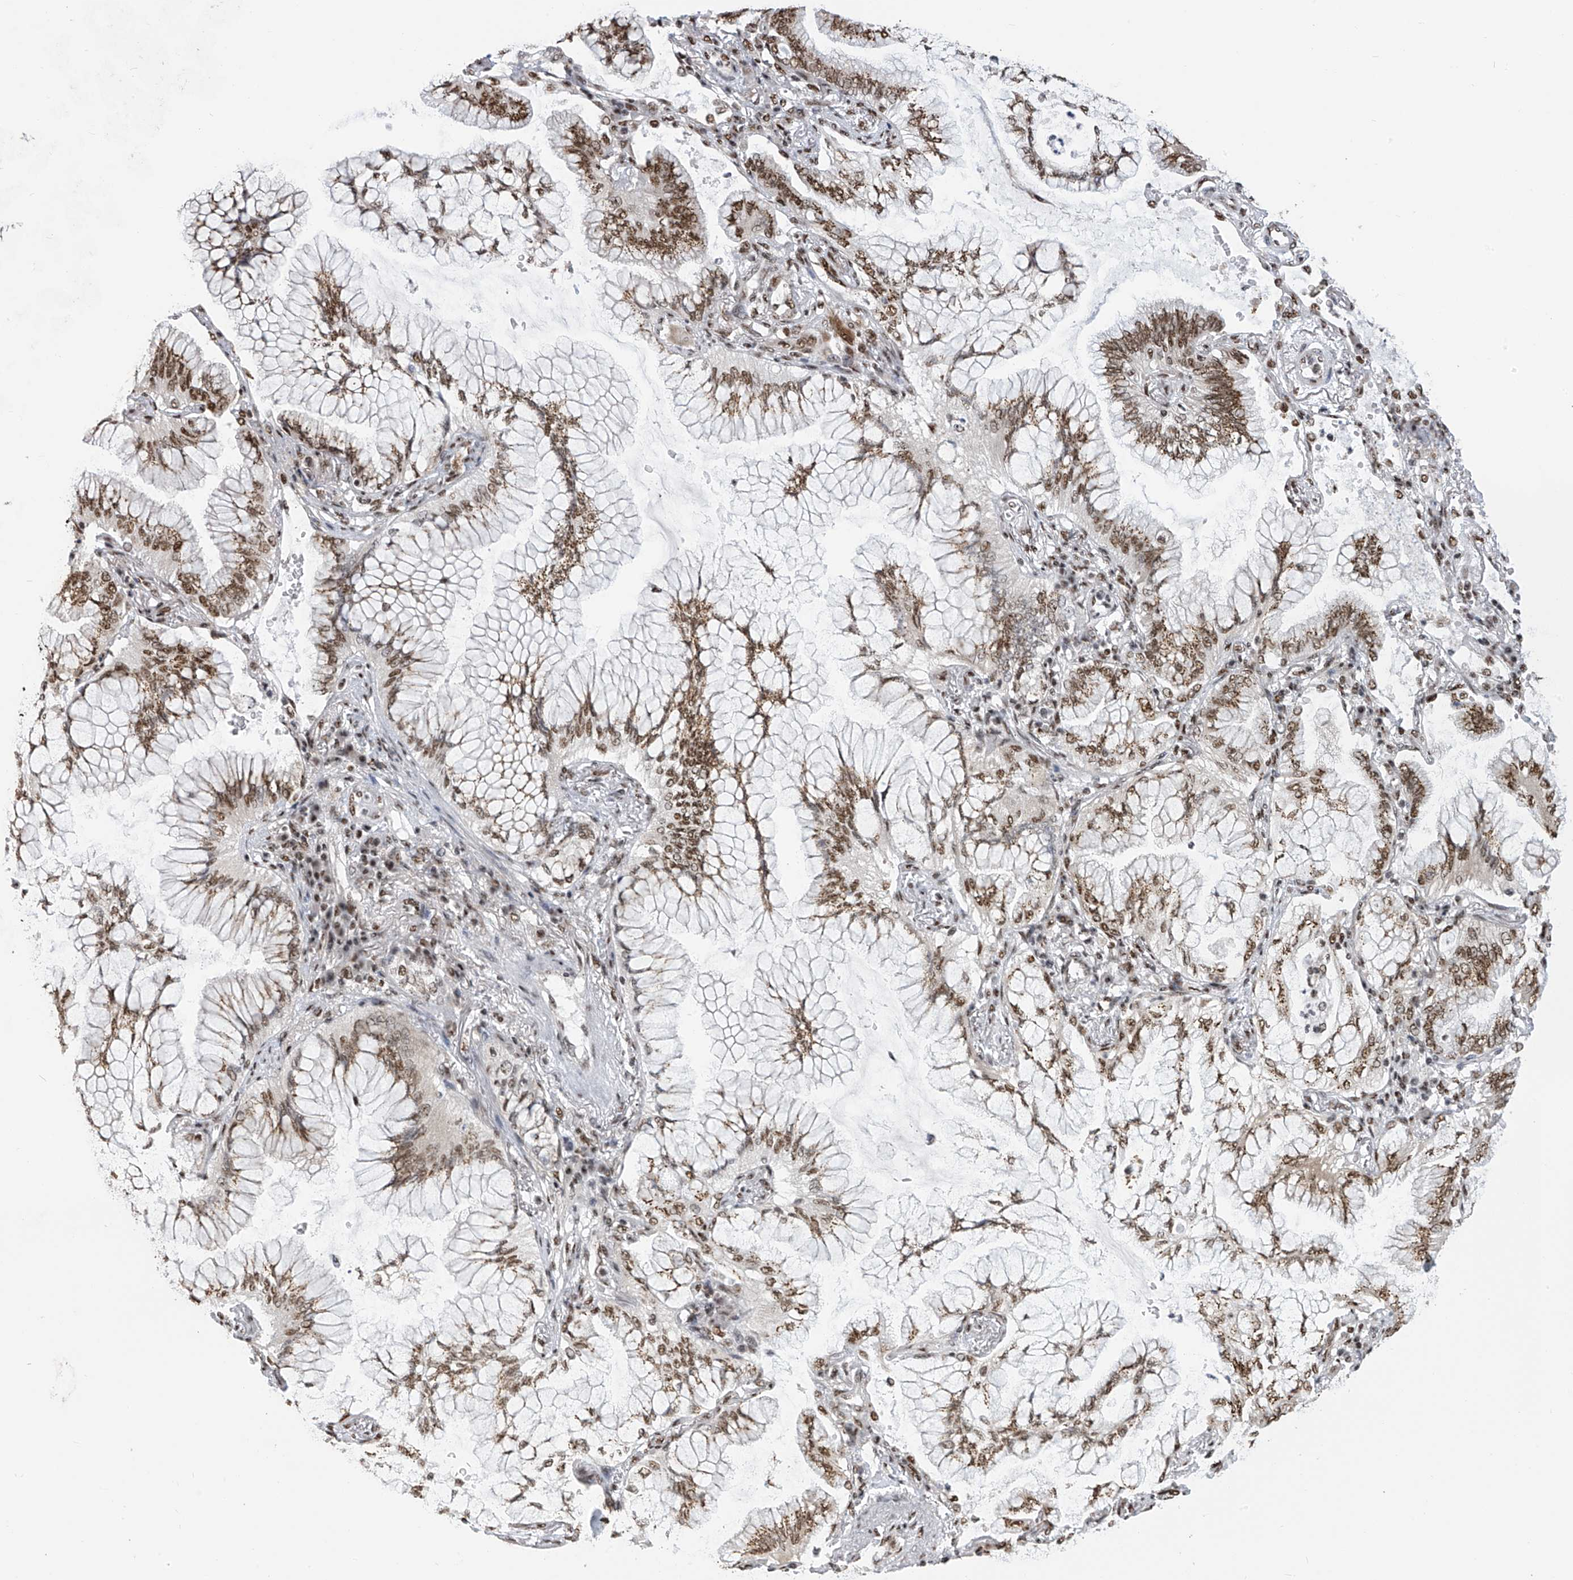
{"staining": {"intensity": "moderate", "quantity": ">75%", "location": "nuclear"}, "tissue": "lung cancer", "cell_type": "Tumor cells", "image_type": "cancer", "snomed": [{"axis": "morphology", "description": "Adenocarcinoma, NOS"}, {"axis": "topography", "description": "Lung"}], "caption": "Adenocarcinoma (lung) was stained to show a protein in brown. There is medium levels of moderate nuclear positivity in about >75% of tumor cells. The staining was performed using DAB to visualize the protein expression in brown, while the nuclei were stained in blue with hematoxylin (Magnification: 20x).", "gene": "APLF", "patient": {"sex": "female", "age": 70}}